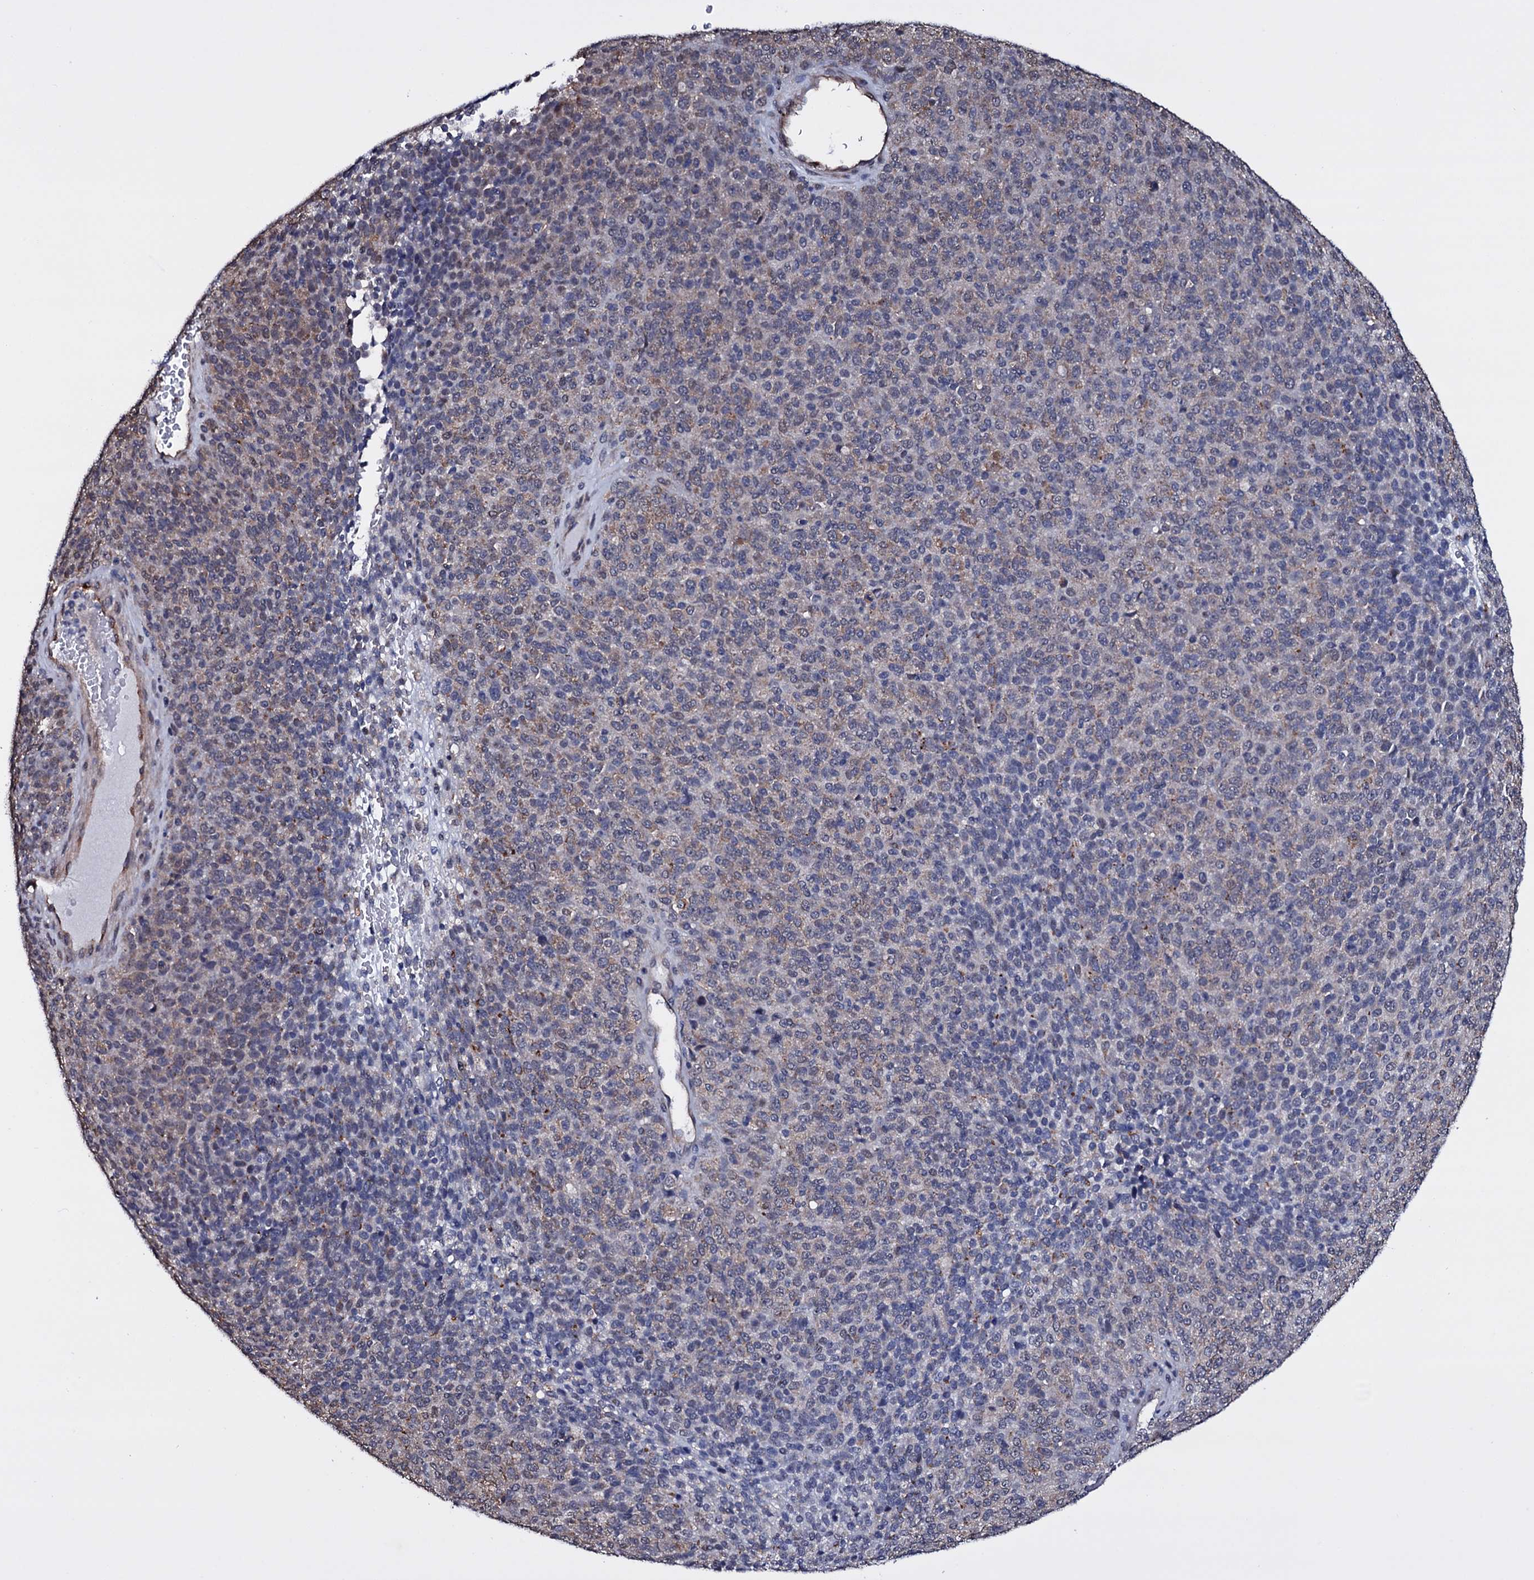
{"staining": {"intensity": "weak", "quantity": "<25%", "location": "cytoplasmic/membranous"}, "tissue": "melanoma", "cell_type": "Tumor cells", "image_type": "cancer", "snomed": [{"axis": "morphology", "description": "Malignant melanoma, Metastatic site"}, {"axis": "topography", "description": "Brain"}], "caption": "There is no significant positivity in tumor cells of melanoma.", "gene": "GAREM1", "patient": {"sex": "female", "age": 56}}